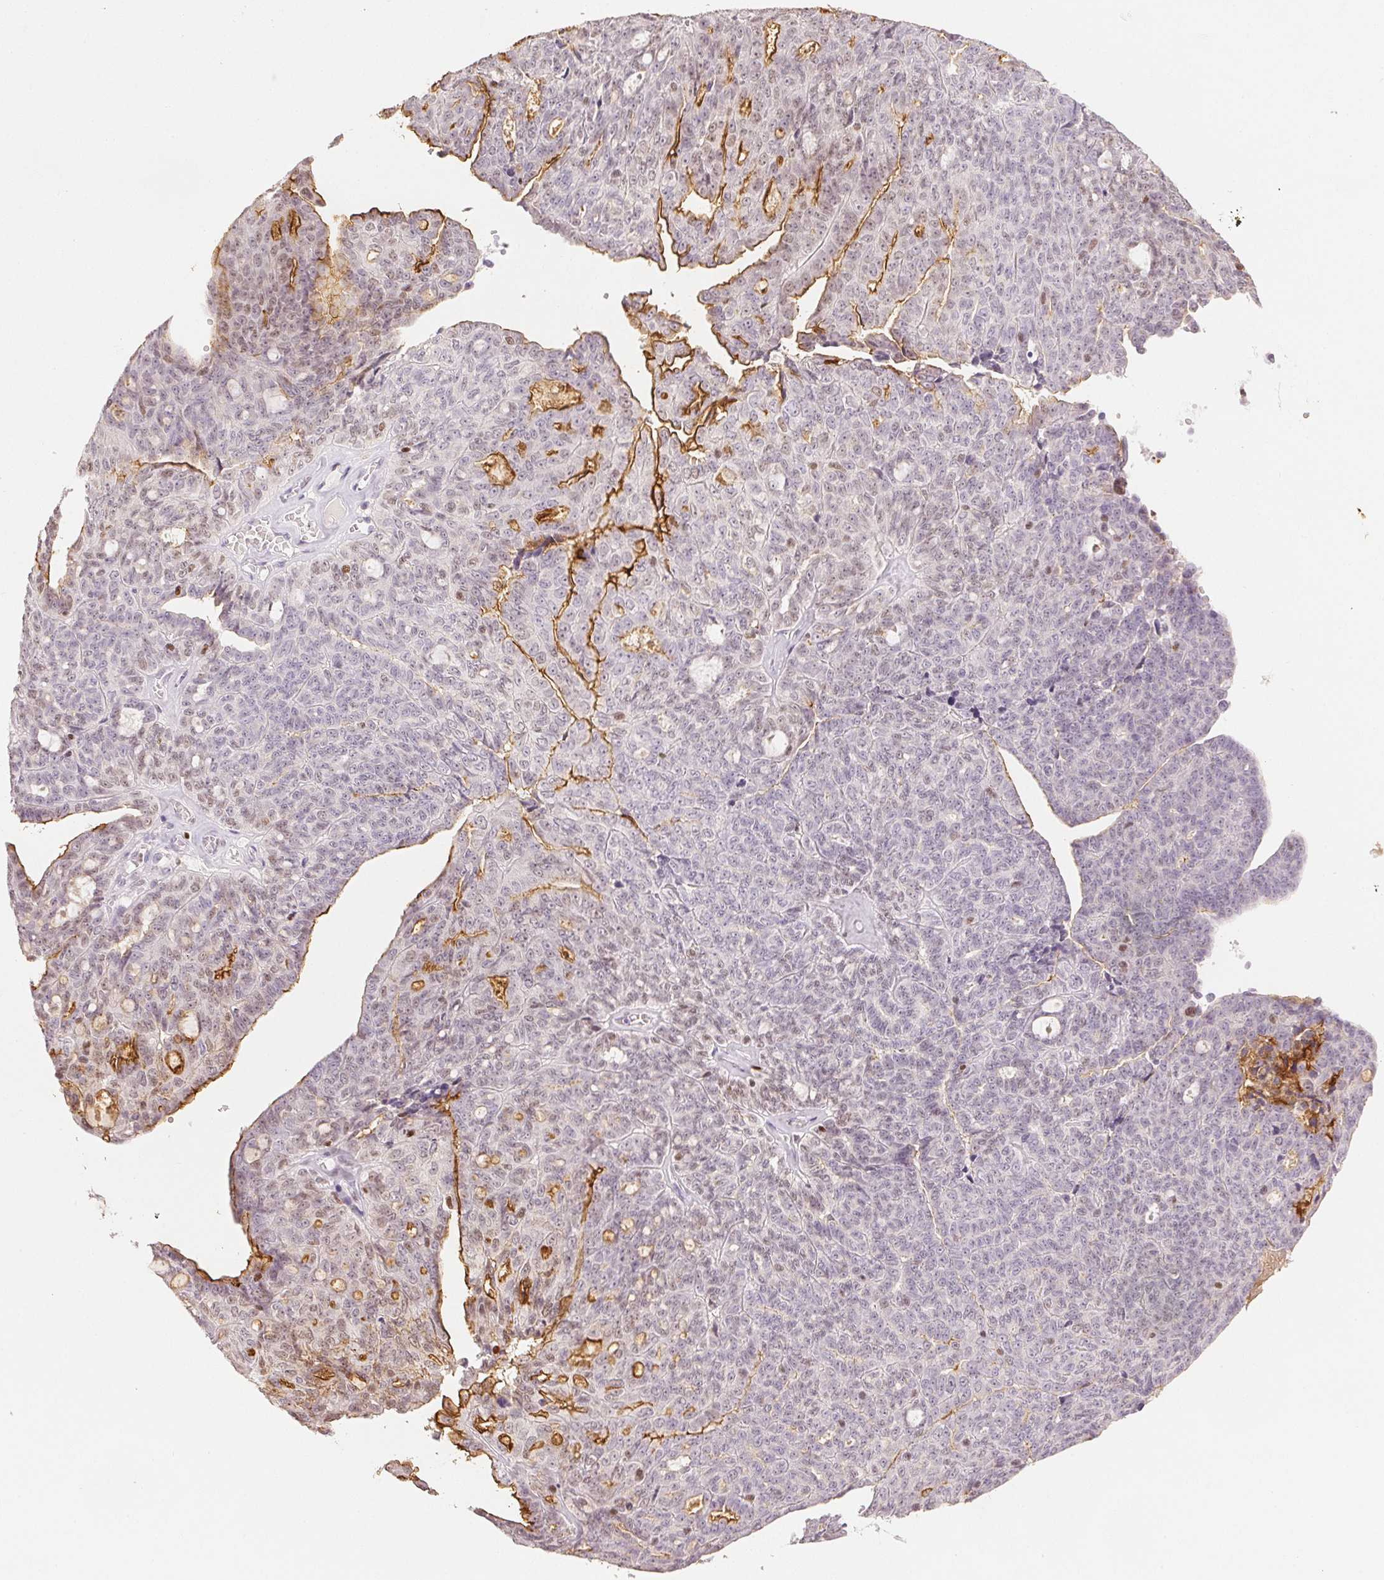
{"staining": {"intensity": "strong", "quantity": "<25%", "location": "cytoplasmic/membranous"}, "tissue": "ovarian cancer", "cell_type": "Tumor cells", "image_type": "cancer", "snomed": [{"axis": "morphology", "description": "Cystadenocarcinoma, serous, NOS"}, {"axis": "topography", "description": "Ovary"}], "caption": "This is an image of IHC staining of ovarian serous cystadenocarcinoma, which shows strong staining in the cytoplasmic/membranous of tumor cells.", "gene": "RUNX2", "patient": {"sex": "female", "age": 71}}